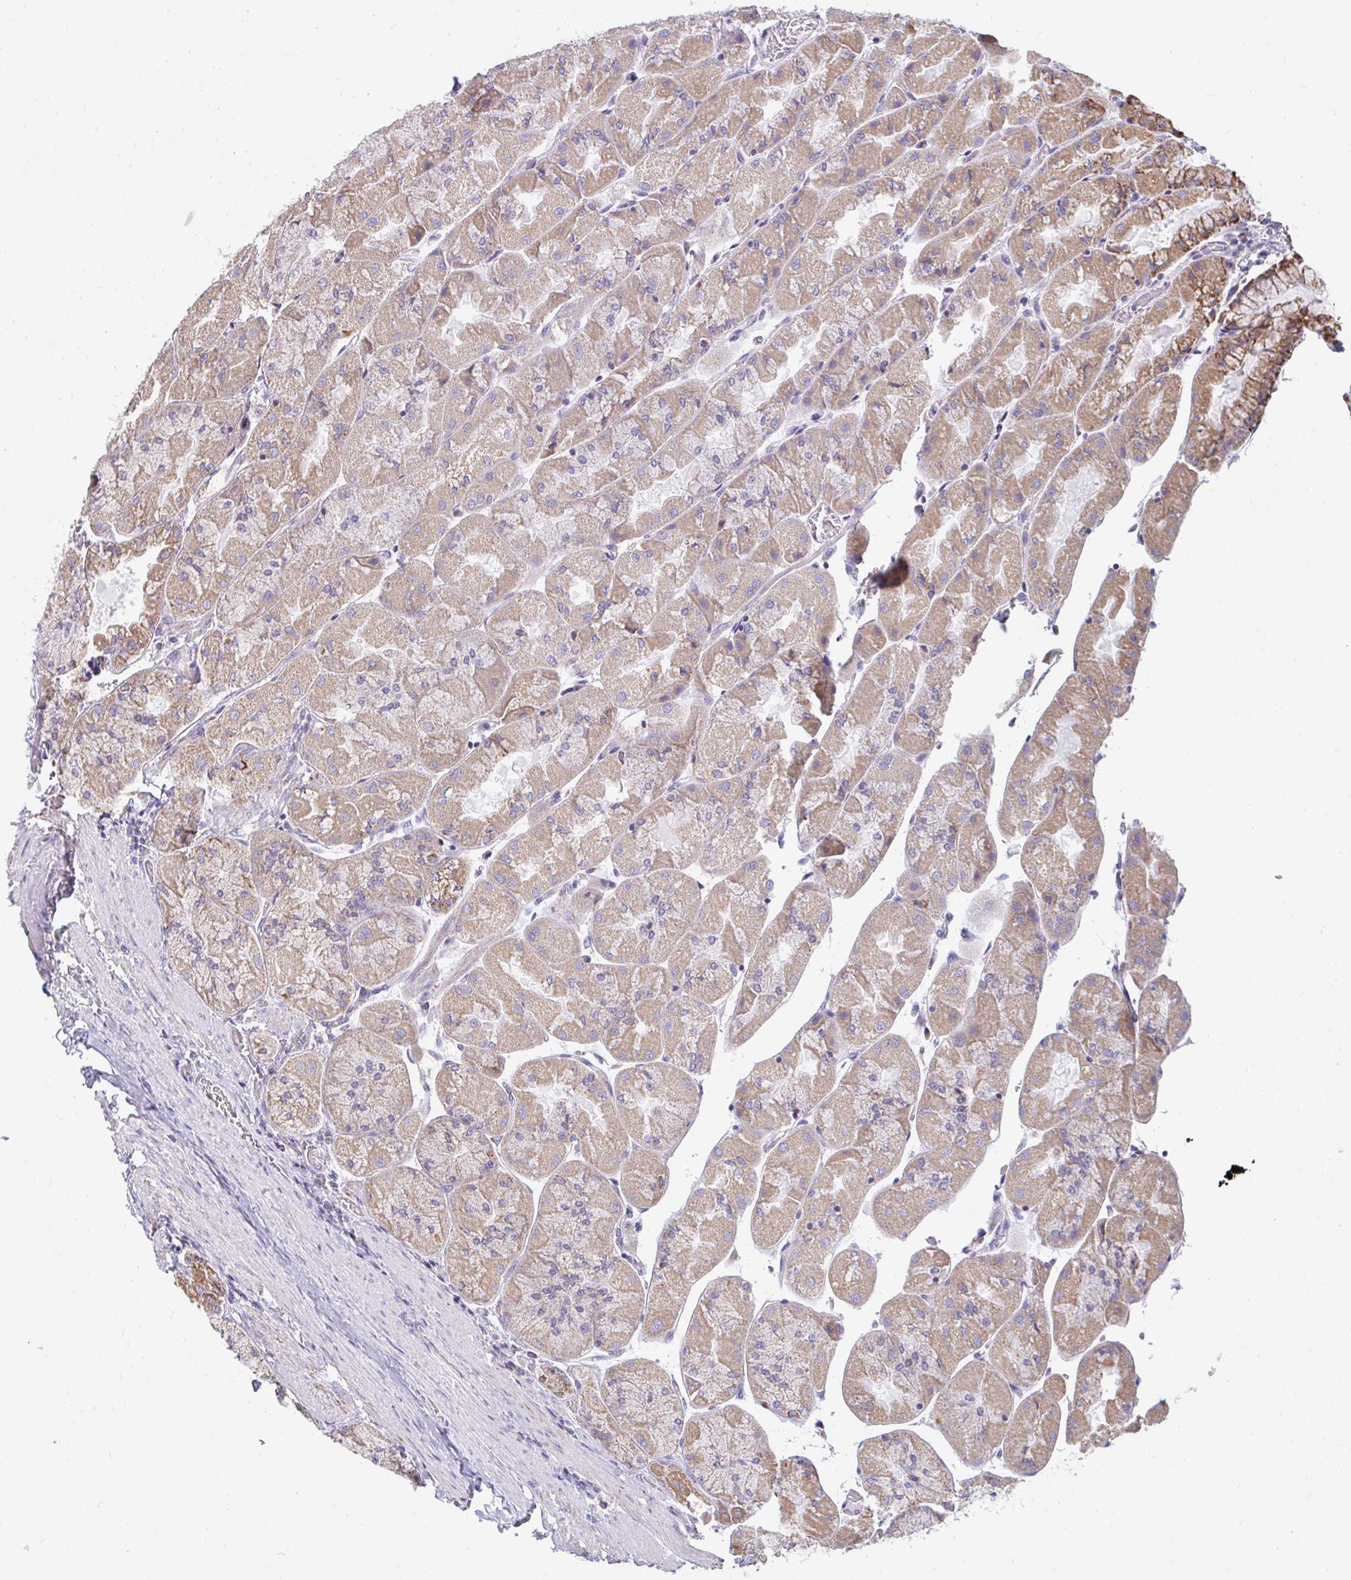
{"staining": {"intensity": "moderate", "quantity": ">75%", "location": "cytoplasmic/membranous"}, "tissue": "stomach", "cell_type": "Glandular cells", "image_type": "normal", "snomed": [{"axis": "morphology", "description": "Normal tissue, NOS"}, {"axis": "topography", "description": "Stomach"}], "caption": "The immunohistochemical stain highlights moderate cytoplasmic/membranous expression in glandular cells of benign stomach.", "gene": "FAHD1", "patient": {"sex": "female", "age": 61}}